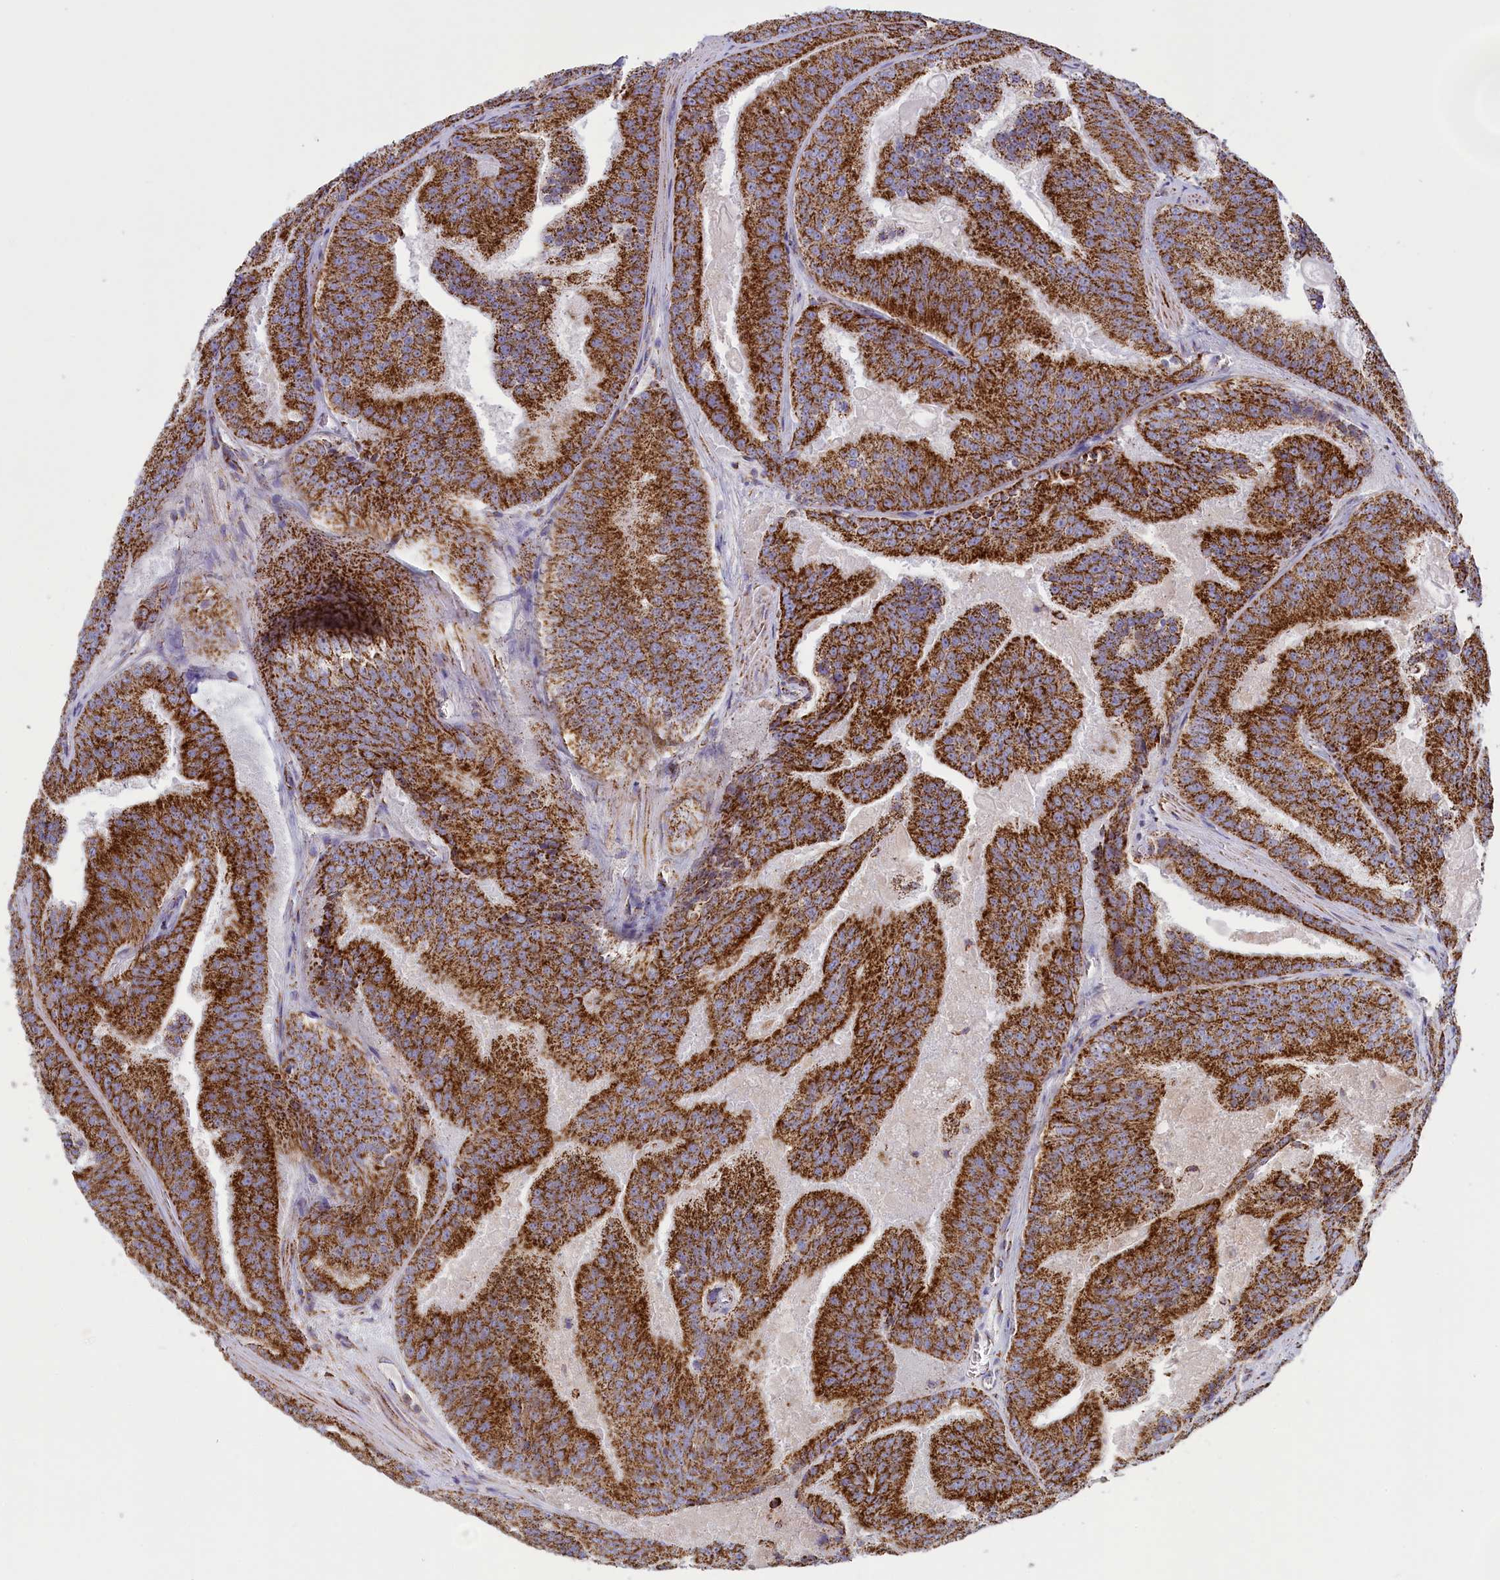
{"staining": {"intensity": "strong", "quantity": ">75%", "location": "cytoplasmic/membranous"}, "tissue": "prostate cancer", "cell_type": "Tumor cells", "image_type": "cancer", "snomed": [{"axis": "morphology", "description": "Adenocarcinoma, High grade"}, {"axis": "topography", "description": "Prostate"}], "caption": "This histopathology image reveals IHC staining of prostate cancer (high-grade adenocarcinoma), with high strong cytoplasmic/membranous expression in approximately >75% of tumor cells.", "gene": "ISOC2", "patient": {"sex": "male", "age": 61}}